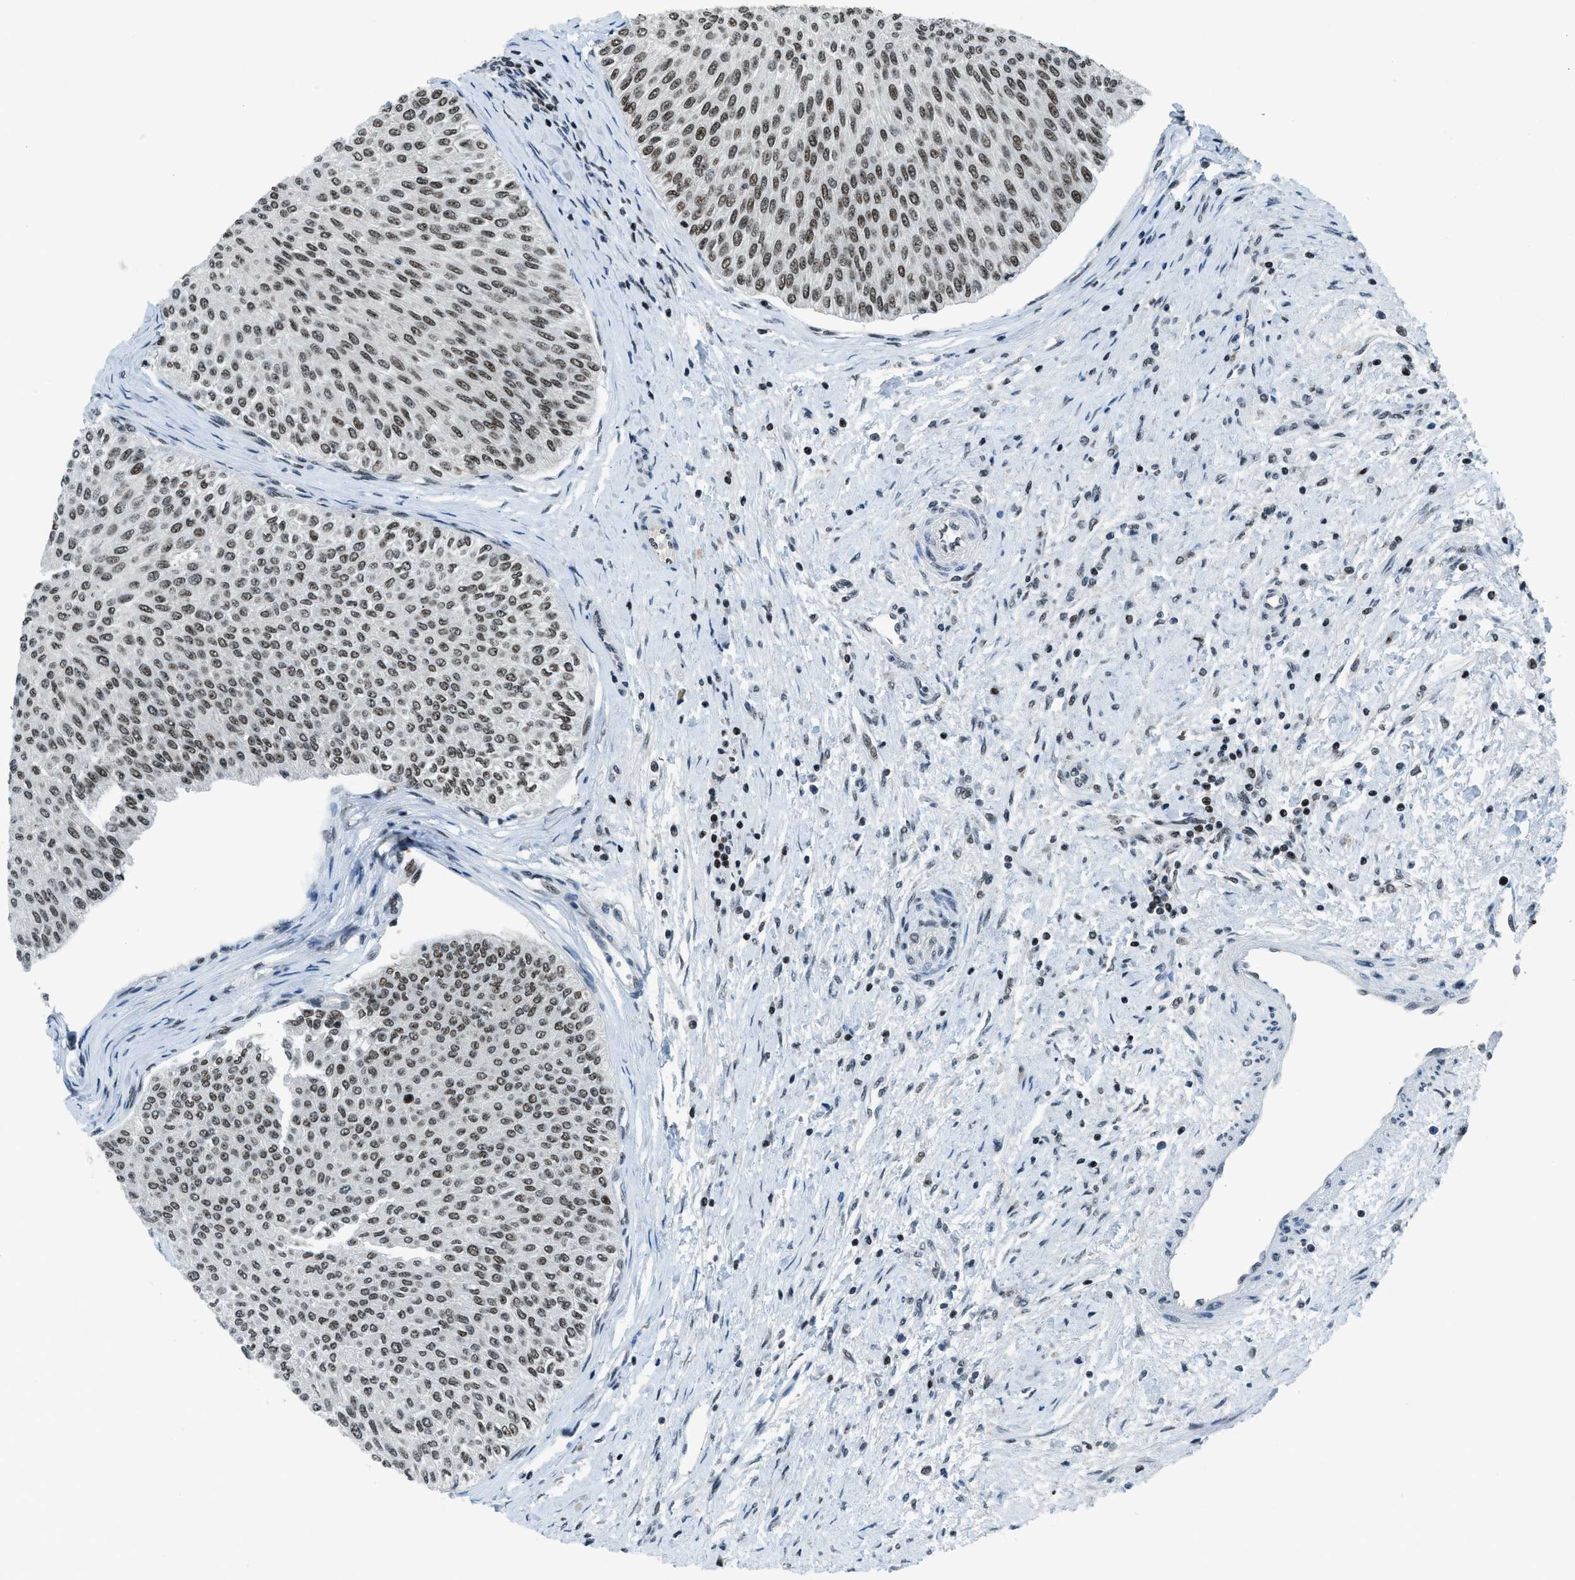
{"staining": {"intensity": "strong", "quantity": ">75%", "location": "nuclear"}, "tissue": "urothelial cancer", "cell_type": "Tumor cells", "image_type": "cancer", "snomed": [{"axis": "morphology", "description": "Urothelial carcinoma, Low grade"}, {"axis": "topography", "description": "Urinary bladder"}], "caption": "High-magnification brightfield microscopy of urothelial cancer stained with DAB (brown) and counterstained with hematoxylin (blue). tumor cells exhibit strong nuclear staining is identified in approximately>75% of cells.", "gene": "RAD51B", "patient": {"sex": "male", "age": 78}}